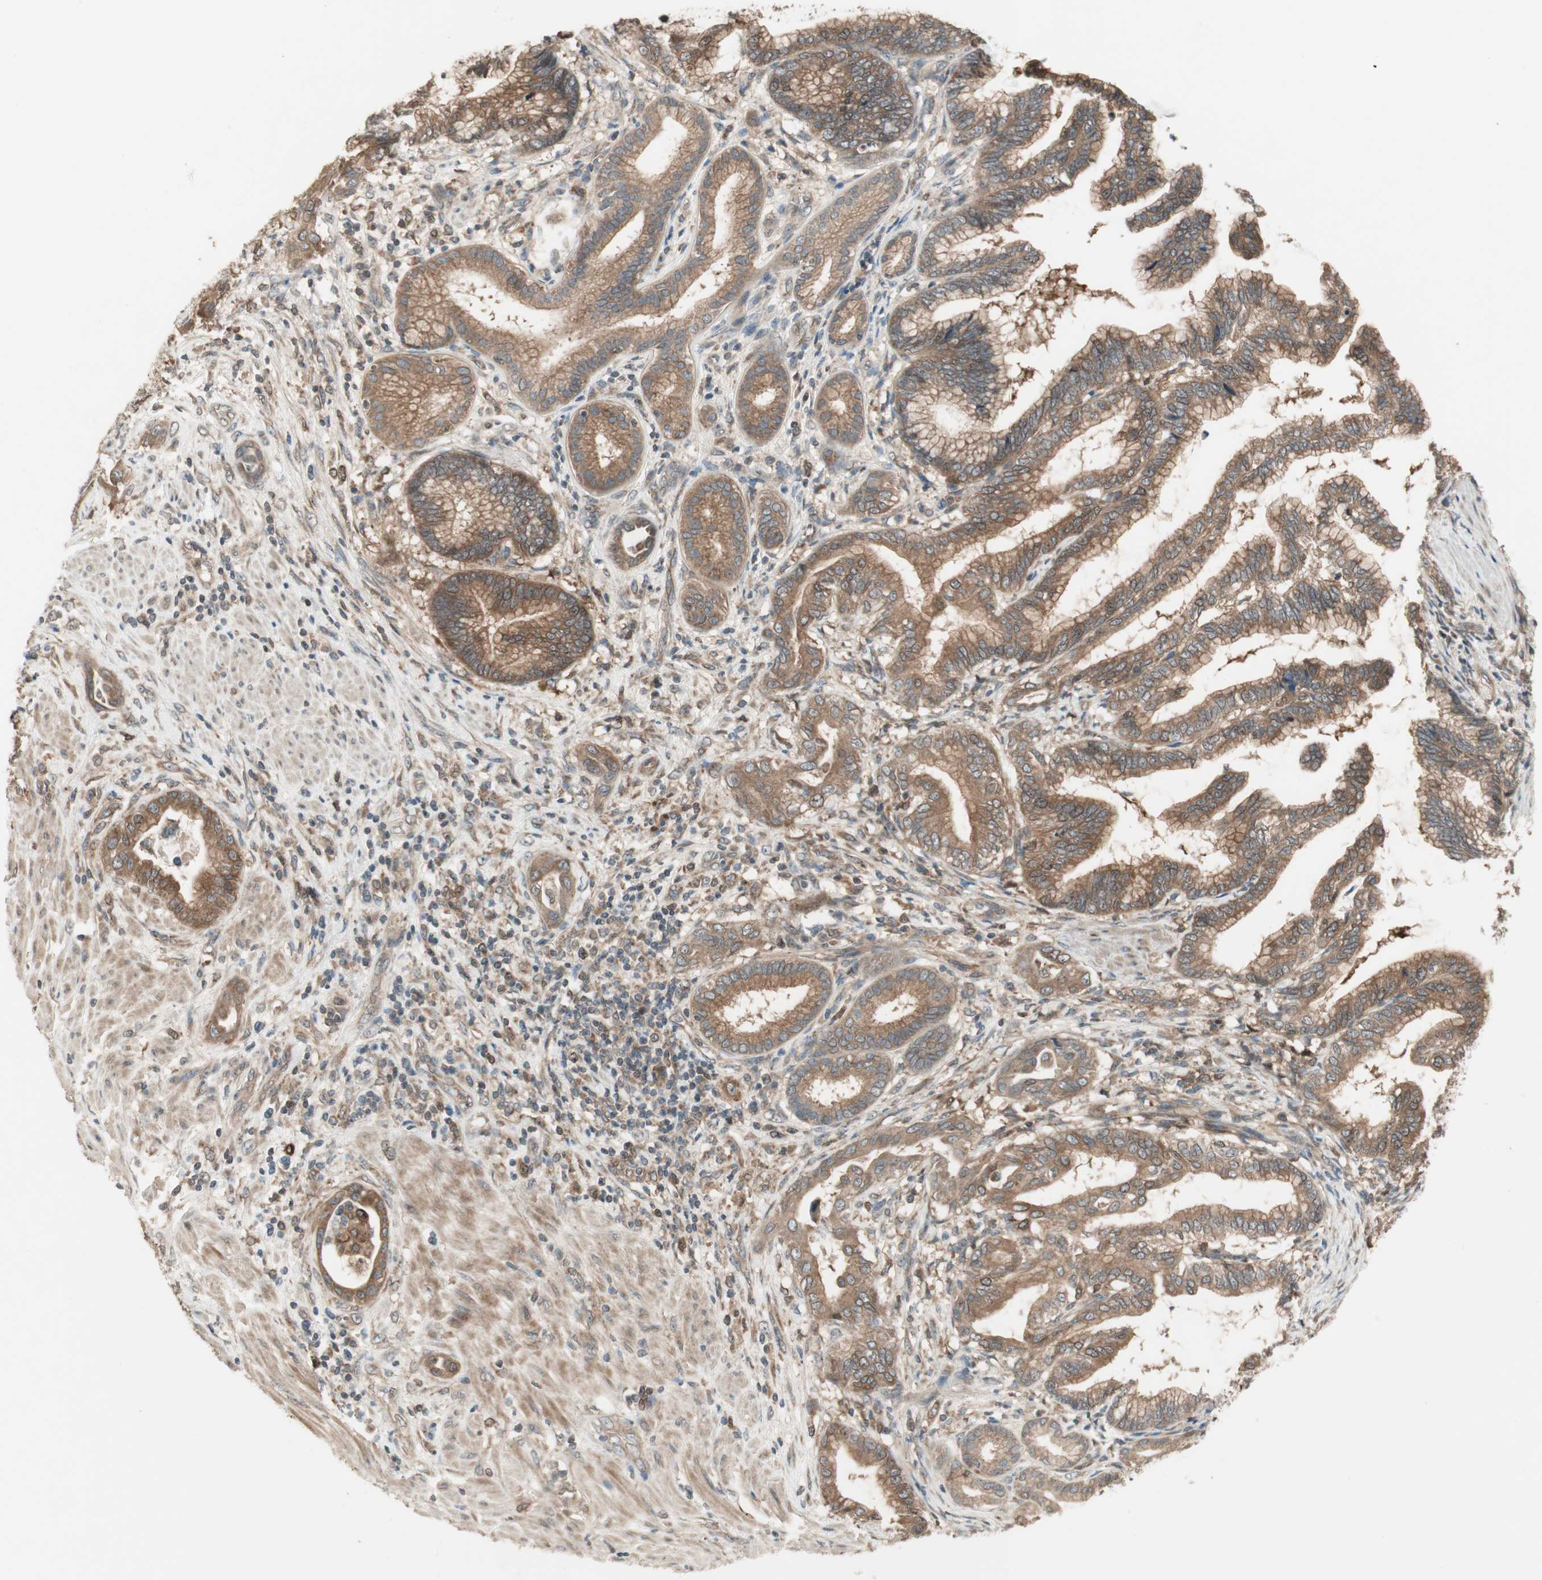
{"staining": {"intensity": "moderate", "quantity": ">75%", "location": "cytoplasmic/membranous"}, "tissue": "pancreatic cancer", "cell_type": "Tumor cells", "image_type": "cancer", "snomed": [{"axis": "morphology", "description": "Adenocarcinoma, NOS"}, {"axis": "topography", "description": "Pancreas"}], "caption": "Tumor cells show moderate cytoplasmic/membranous staining in approximately >75% of cells in pancreatic cancer (adenocarcinoma).", "gene": "ATP6AP2", "patient": {"sex": "female", "age": 64}}